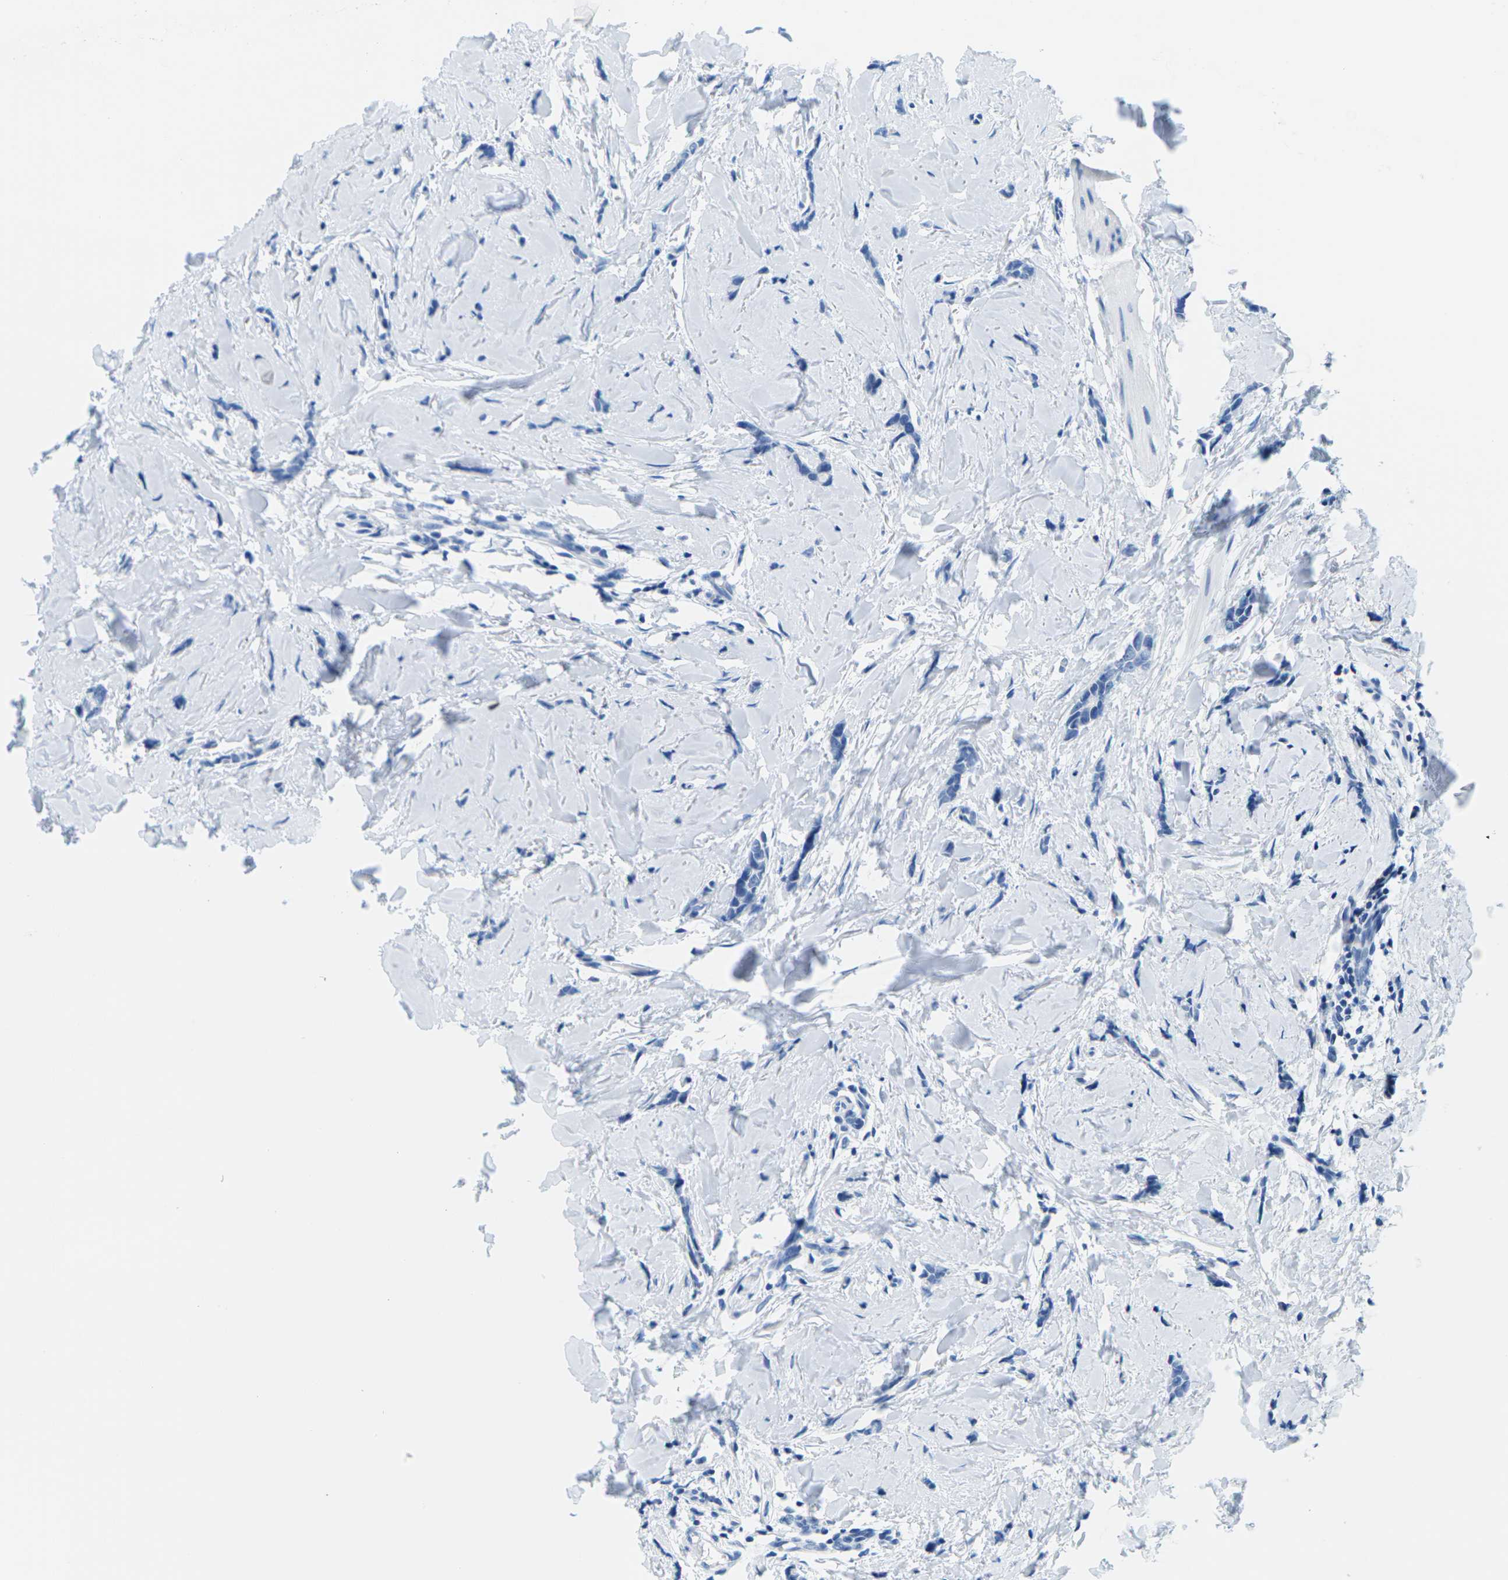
{"staining": {"intensity": "negative", "quantity": "none", "location": "none"}, "tissue": "breast cancer", "cell_type": "Tumor cells", "image_type": "cancer", "snomed": [{"axis": "morphology", "description": "Lobular carcinoma"}, {"axis": "topography", "description": "Skin"}, {"axis": "topography", "description": "Breast"}], "caption": "Immunohistochemistry (IHC) image of human lobular carcinoma (breast) stained for a protein (brown), which reveals no staining in tumor cells.", "gene": "SLC12A1", "patient": {"sex": "female", "age": 46}}